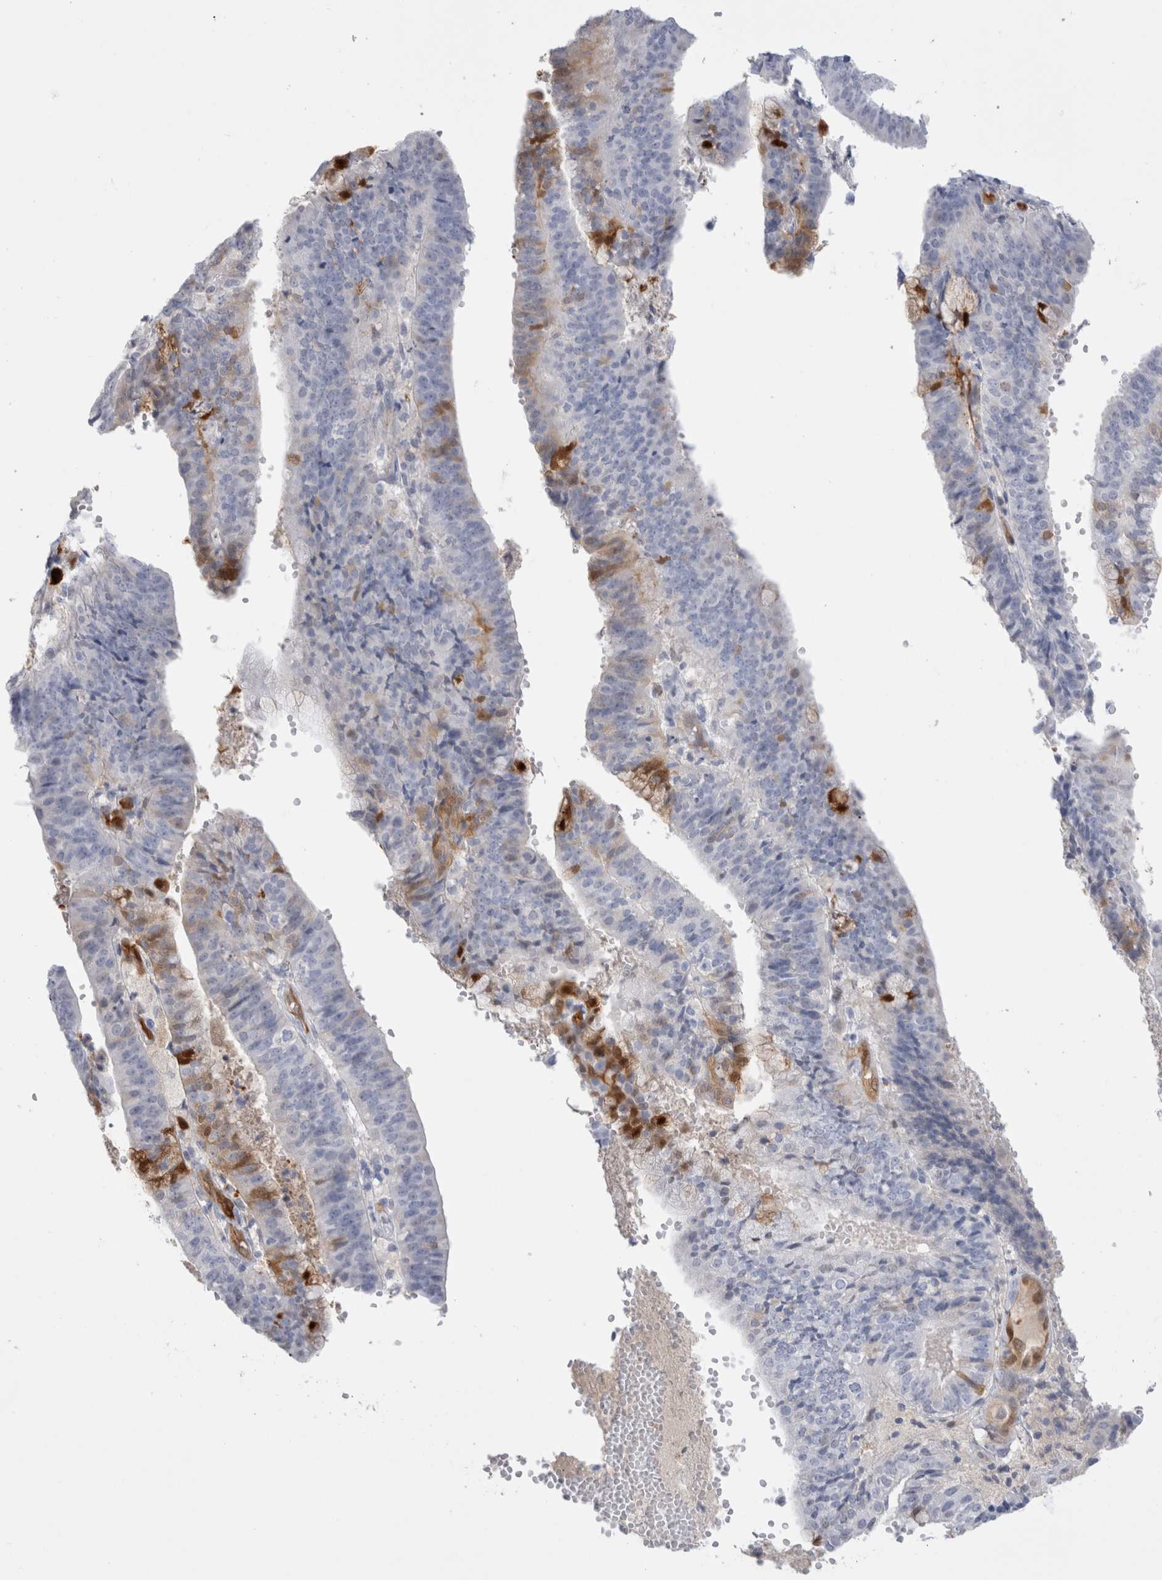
{"staining": {"intensity": "negative", "quantity": "none", "location": "none"}, "tissue": "endometrial cancer", "cell_type": "Tumor cells", "image_type": "cancer", "snomed": [{"axis": "morphology", "description": "Adenocarcinoma, NOS"}, {"axis": "topography", "description": "Endometrium"}], "caption": "The micrograph shows no staining of tumor cells in adenocarcinoma (endometrial).", "gene": "NAPEPLD", "patient": {"sex": "female", "age": 63}}